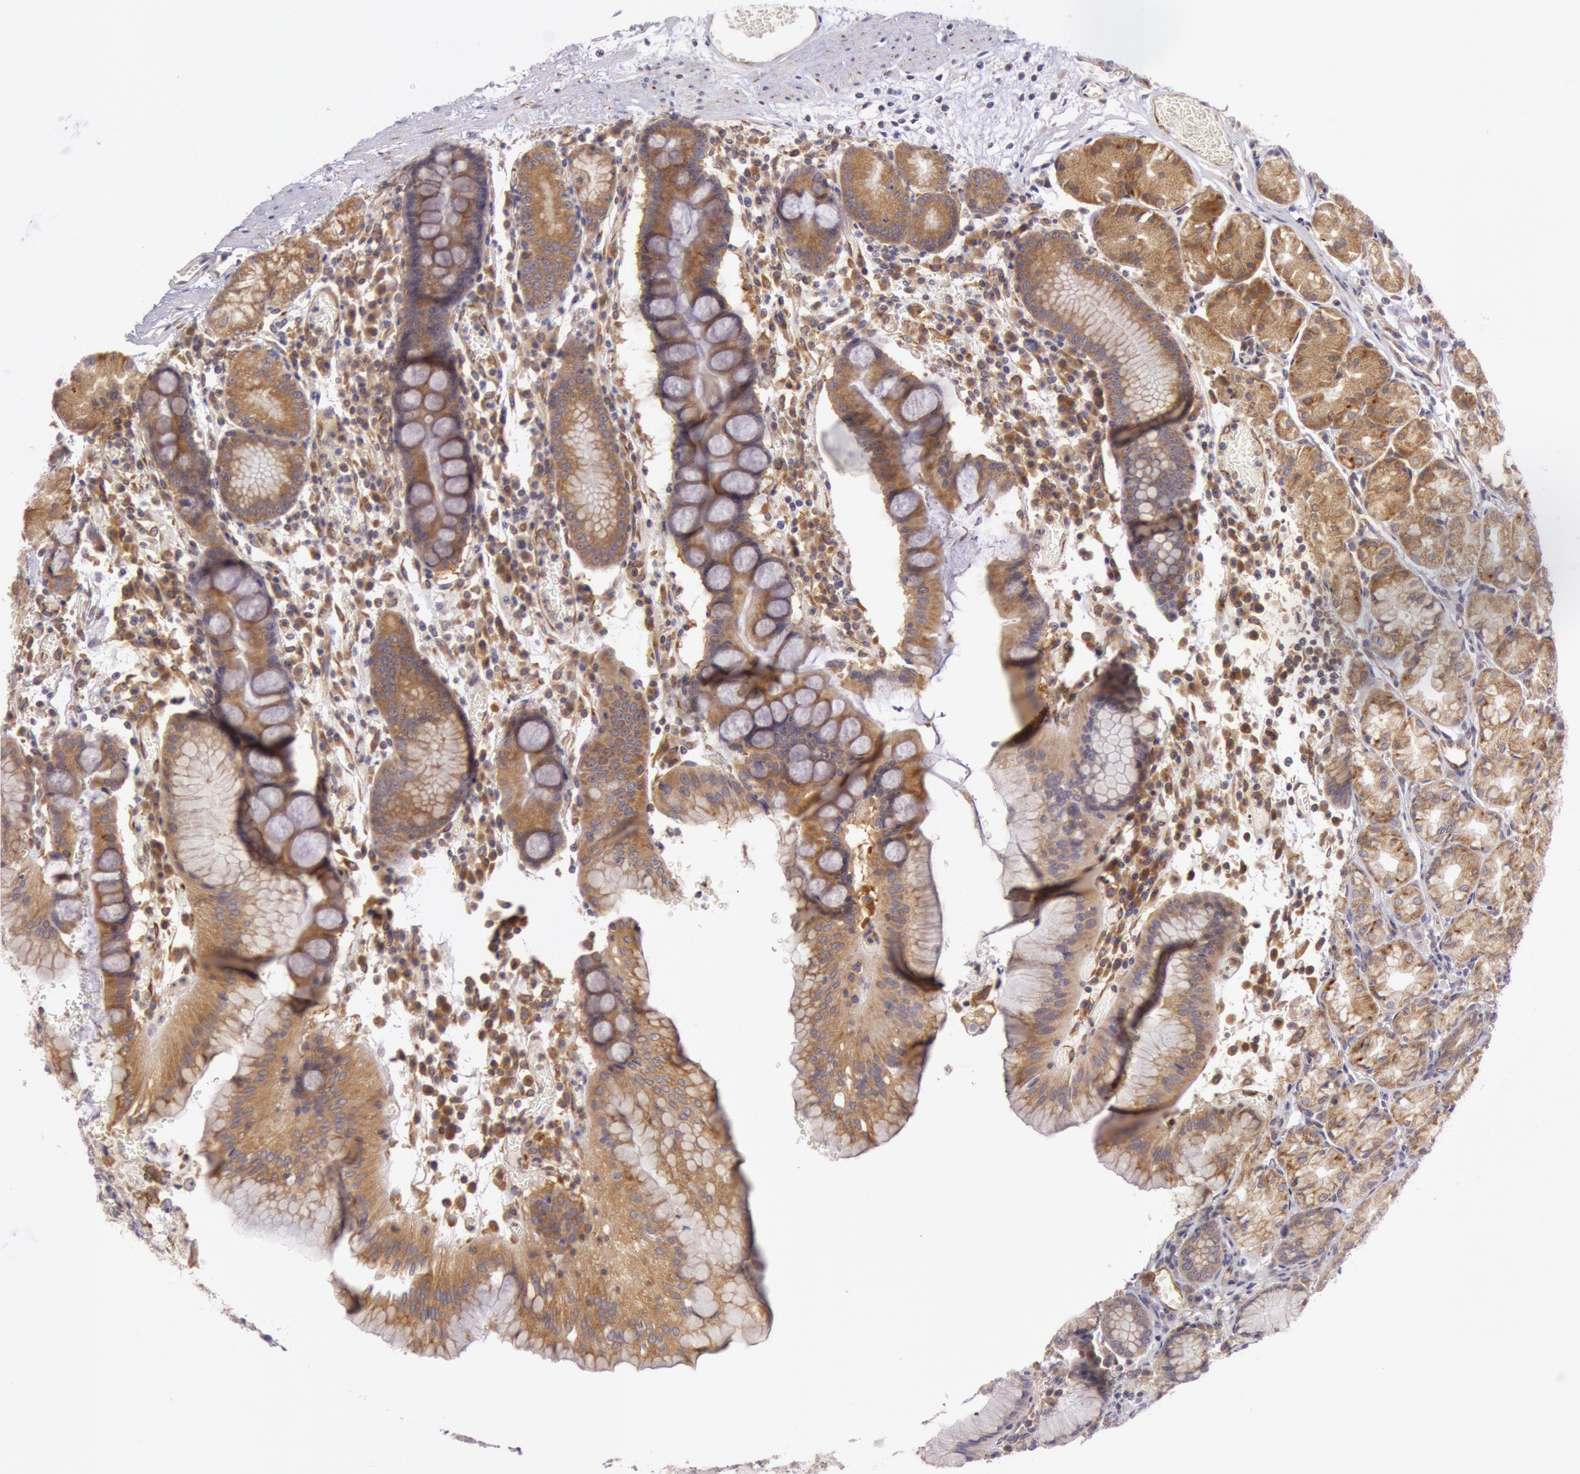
{"staining": {"intensity": "moderate", "quantity": ">75%", "location": "cytoplasmic/membranous"}, "tissue": "stomach", "cell_type": "Glandular cells", "image_type": "normal", "snomed": [{"axis": "morphology", "description": "Normal tissue, NOS"}, {"axis": "topography", "description": "Stomach, lower"}], "caption": "Glandular cells exhibit medium levels of moderate cytoplasmic/membranous expression in approximately >75% of cells in normal human stomach.", "gene": "CHUK", "patient": {"sex": "female", "age": 73}}